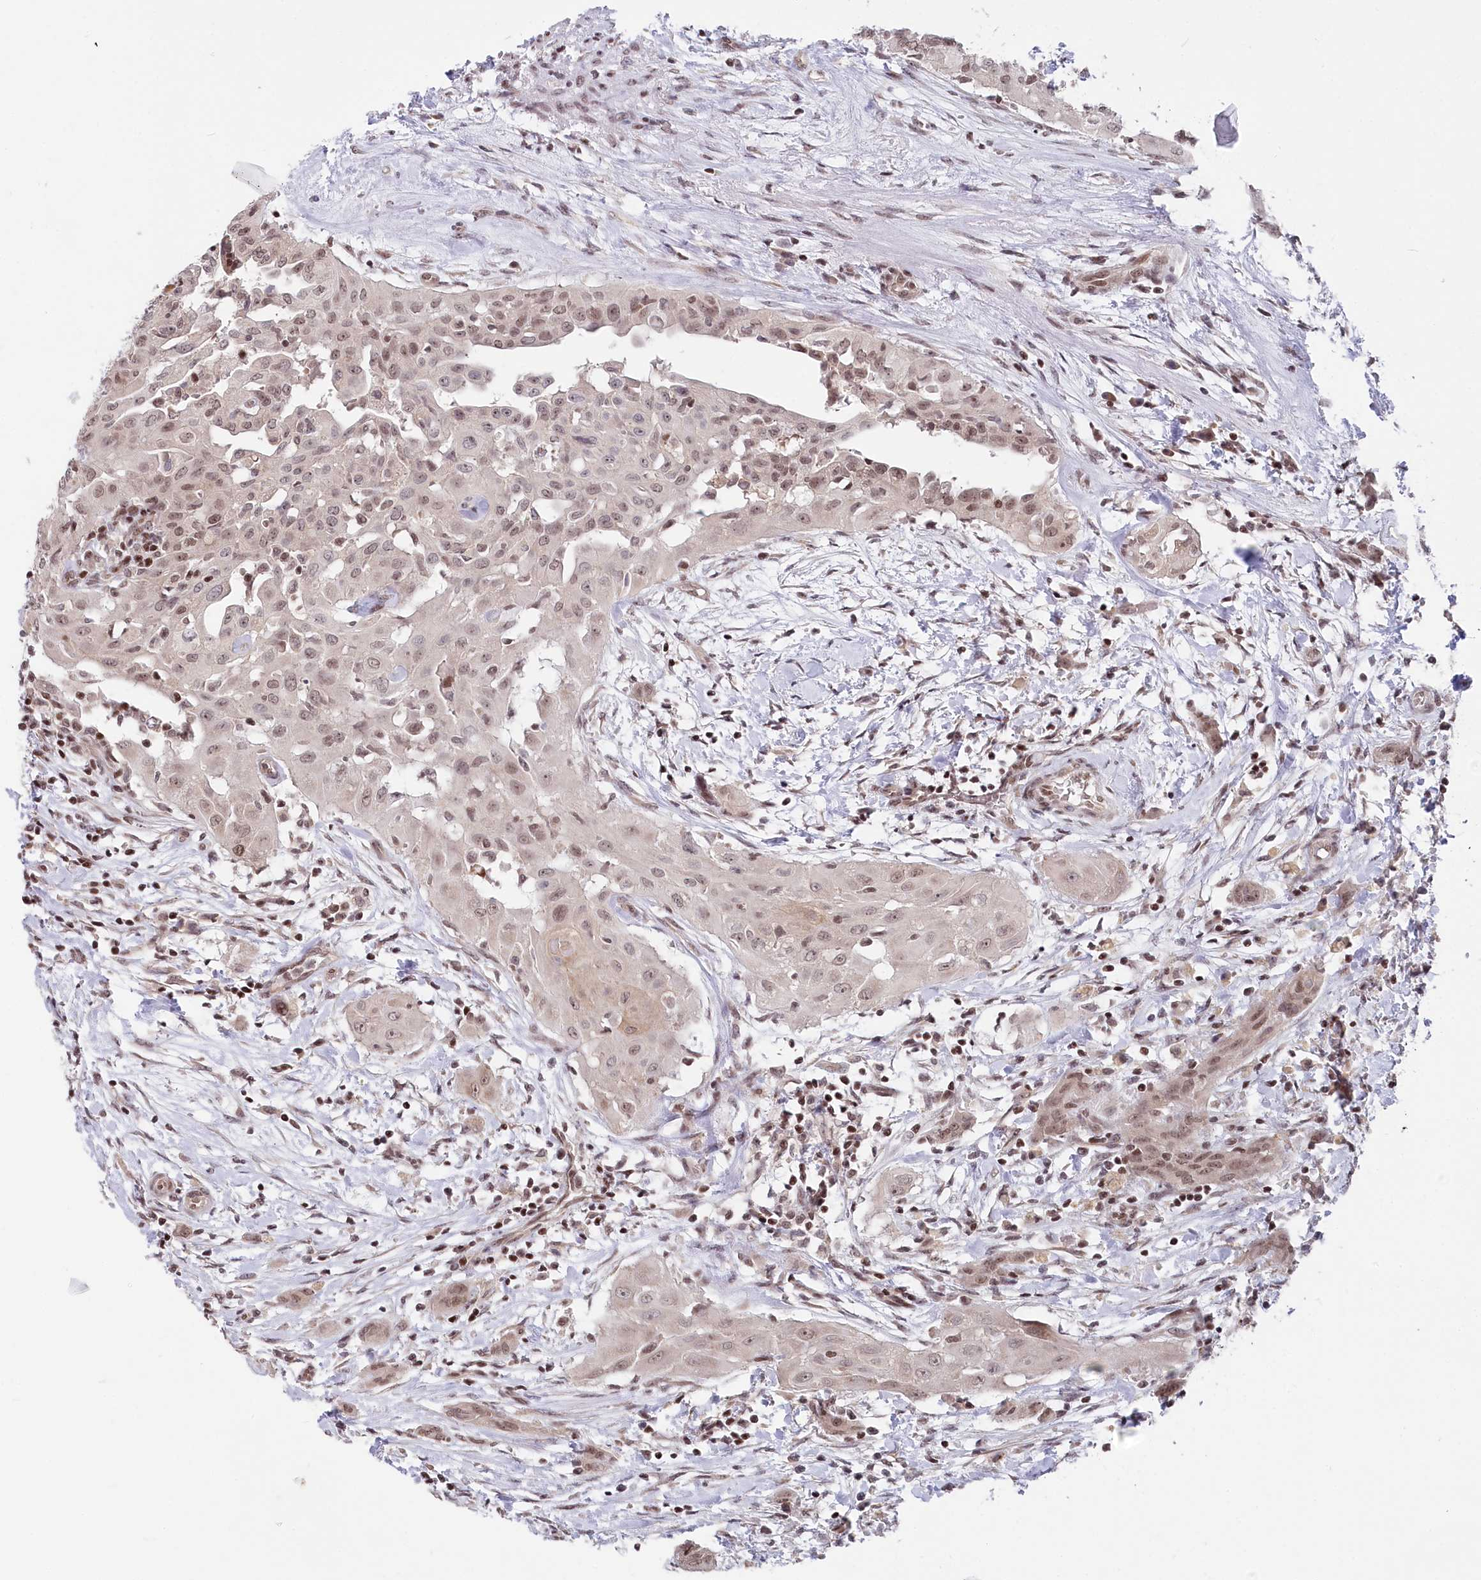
{"staining": {"intensity": "weak", "quantity": "25%-75%", "location": "nuclear"}, "tissue": "thyroid cancer", "cell_type": "Tumor cells", "image_type": "cancer", "snomed": [{"axis": "morphology", "description": "Papillary adenocarcinoma, NOS"}, {"axis": "topography", "description": "Thyroid gland"}], "caption": "A low amount of weak nuclear positivity is appreciated in about 25%-75% of tumor cells in thyroid papillary adenocarcinoma tissue.", "gene": "CGGBP1", "patient": {"sex": "female", "age": 59}}